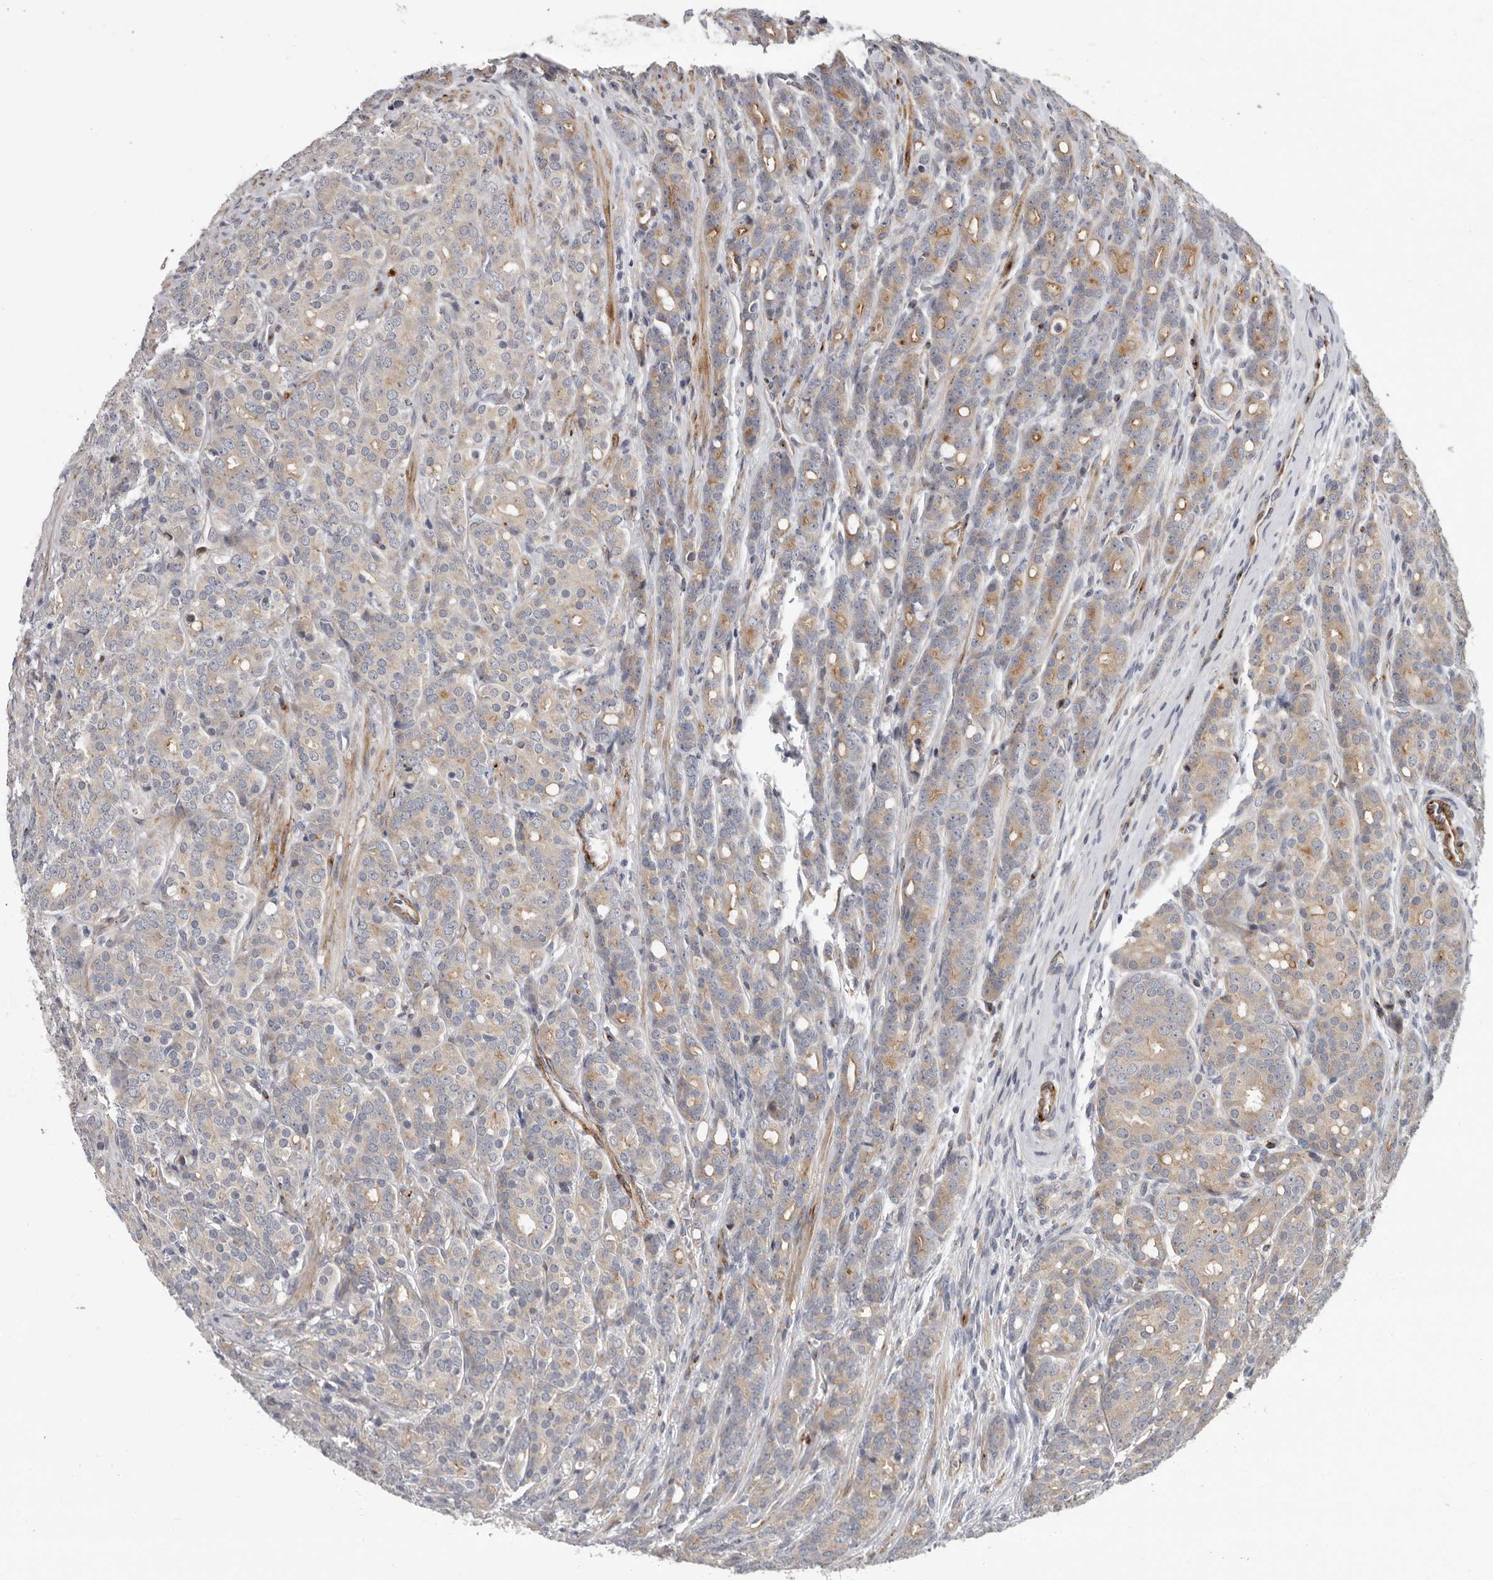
{"staining": {"intensity": "moderate", "quantity": "<25%", "location": "cytoplasmic/membranous"}, "tissue": "prostate cancer", "cell_type": "Tumor cells", "image_type": "cancer", "snomed": [{"axis": "morphology", "description": "Adenocarcinoma, High grade"}, {"axis": "topography", "description": "Prostate"}], "caption": "Brown immunohistochemical staining in prostate cancer reveals moderate cytoplasmic/membranous expression in approximately <25% of tumor cells. (Brightfield microscopy of DAB IHC at high magnification).", "gene": "ATXN3L", "patient": {"sex": "male", "age": 62}}